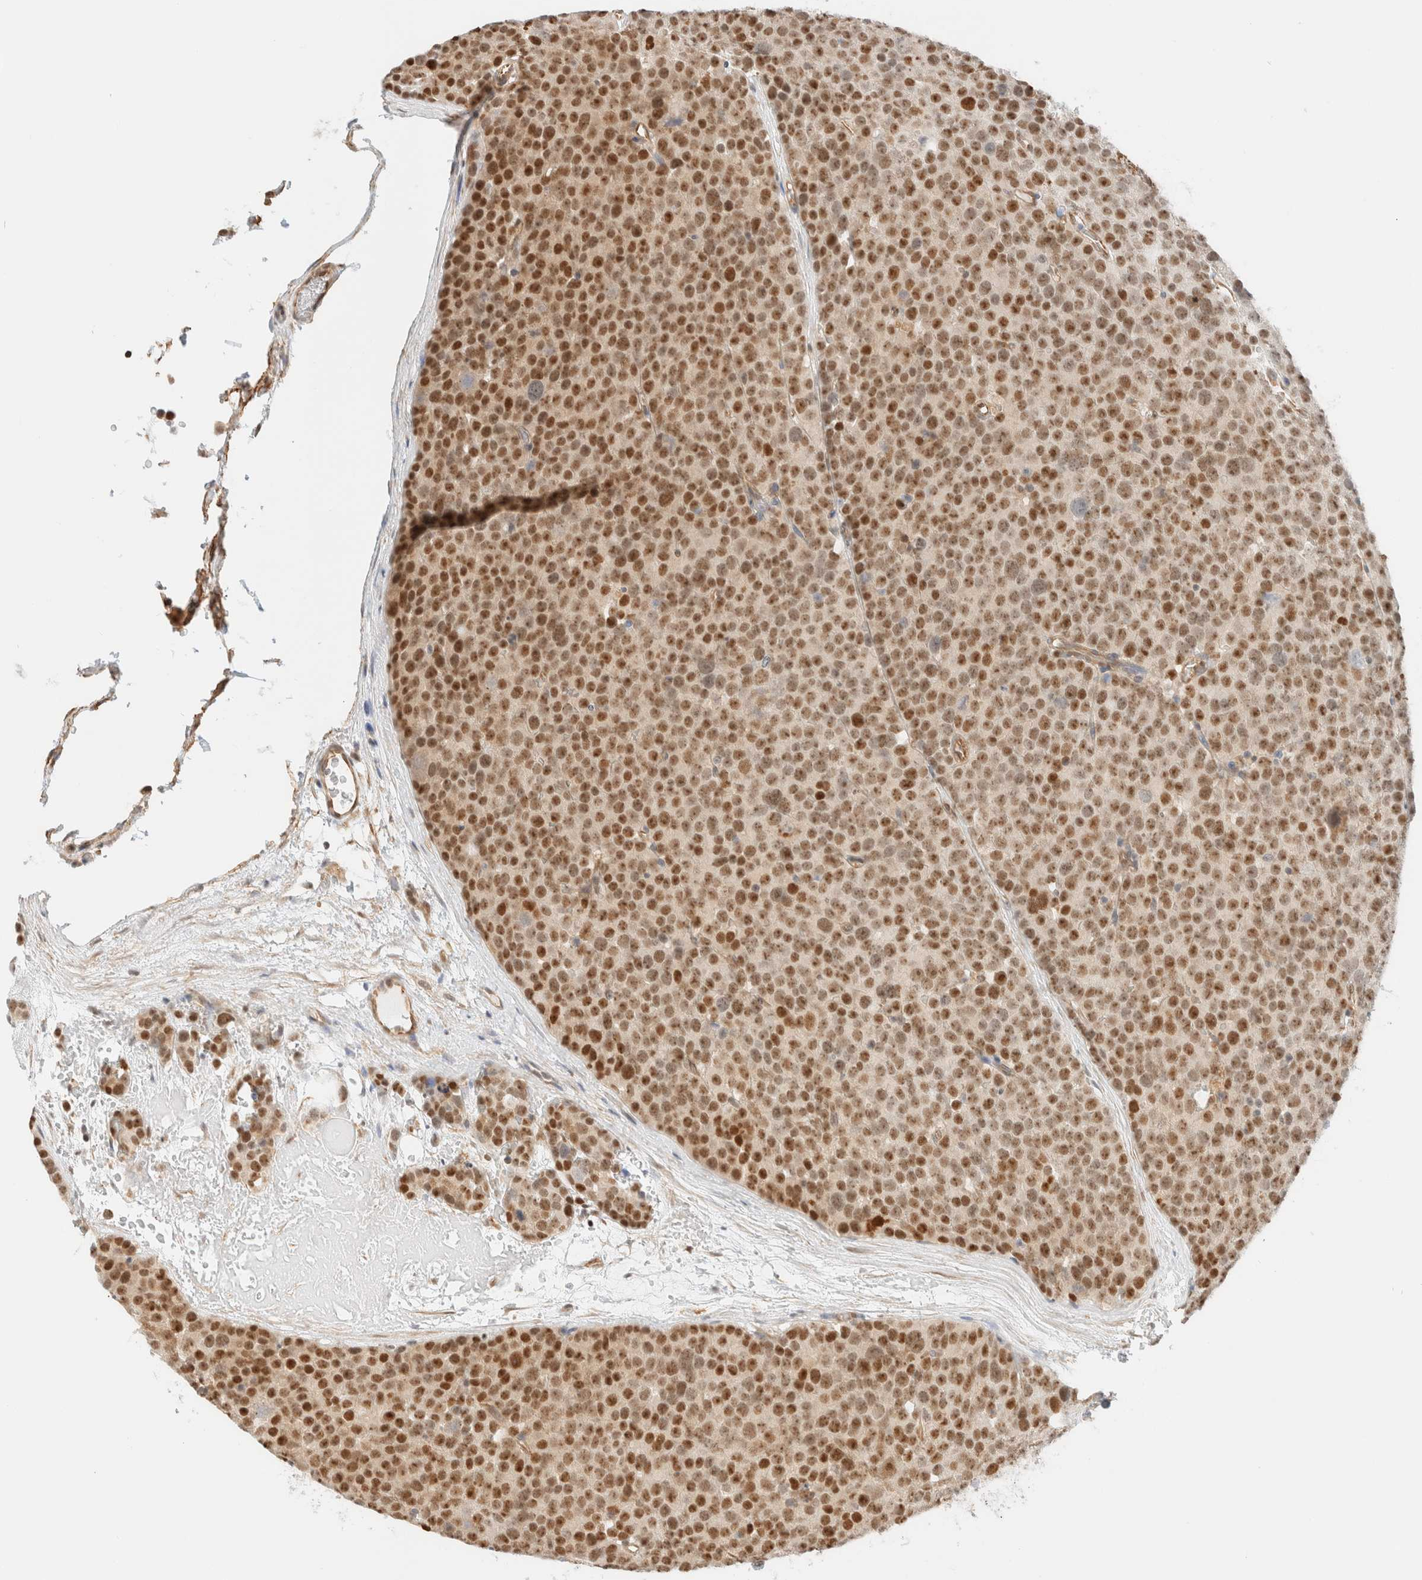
{"staining": {"intensity": "strong", "quantity": ">75%", "location": "nuclear"}, "tissue": "testis cancer", "cell_type": "Tumor cells", "image_type": "cancer", "snomed": [{"axis": "morphology", "description": "Seminoma, NOS"}, {"axis": "topography", "description": "Testis"}], "caption": "IHC image of seminoma (testis) stained for a protein (brown), which shows high levels of strong nuclear expression in approximately >75% of tumor cells.", "gene": "ARID5A", "patient": {"sex": "male", "age": 71}}